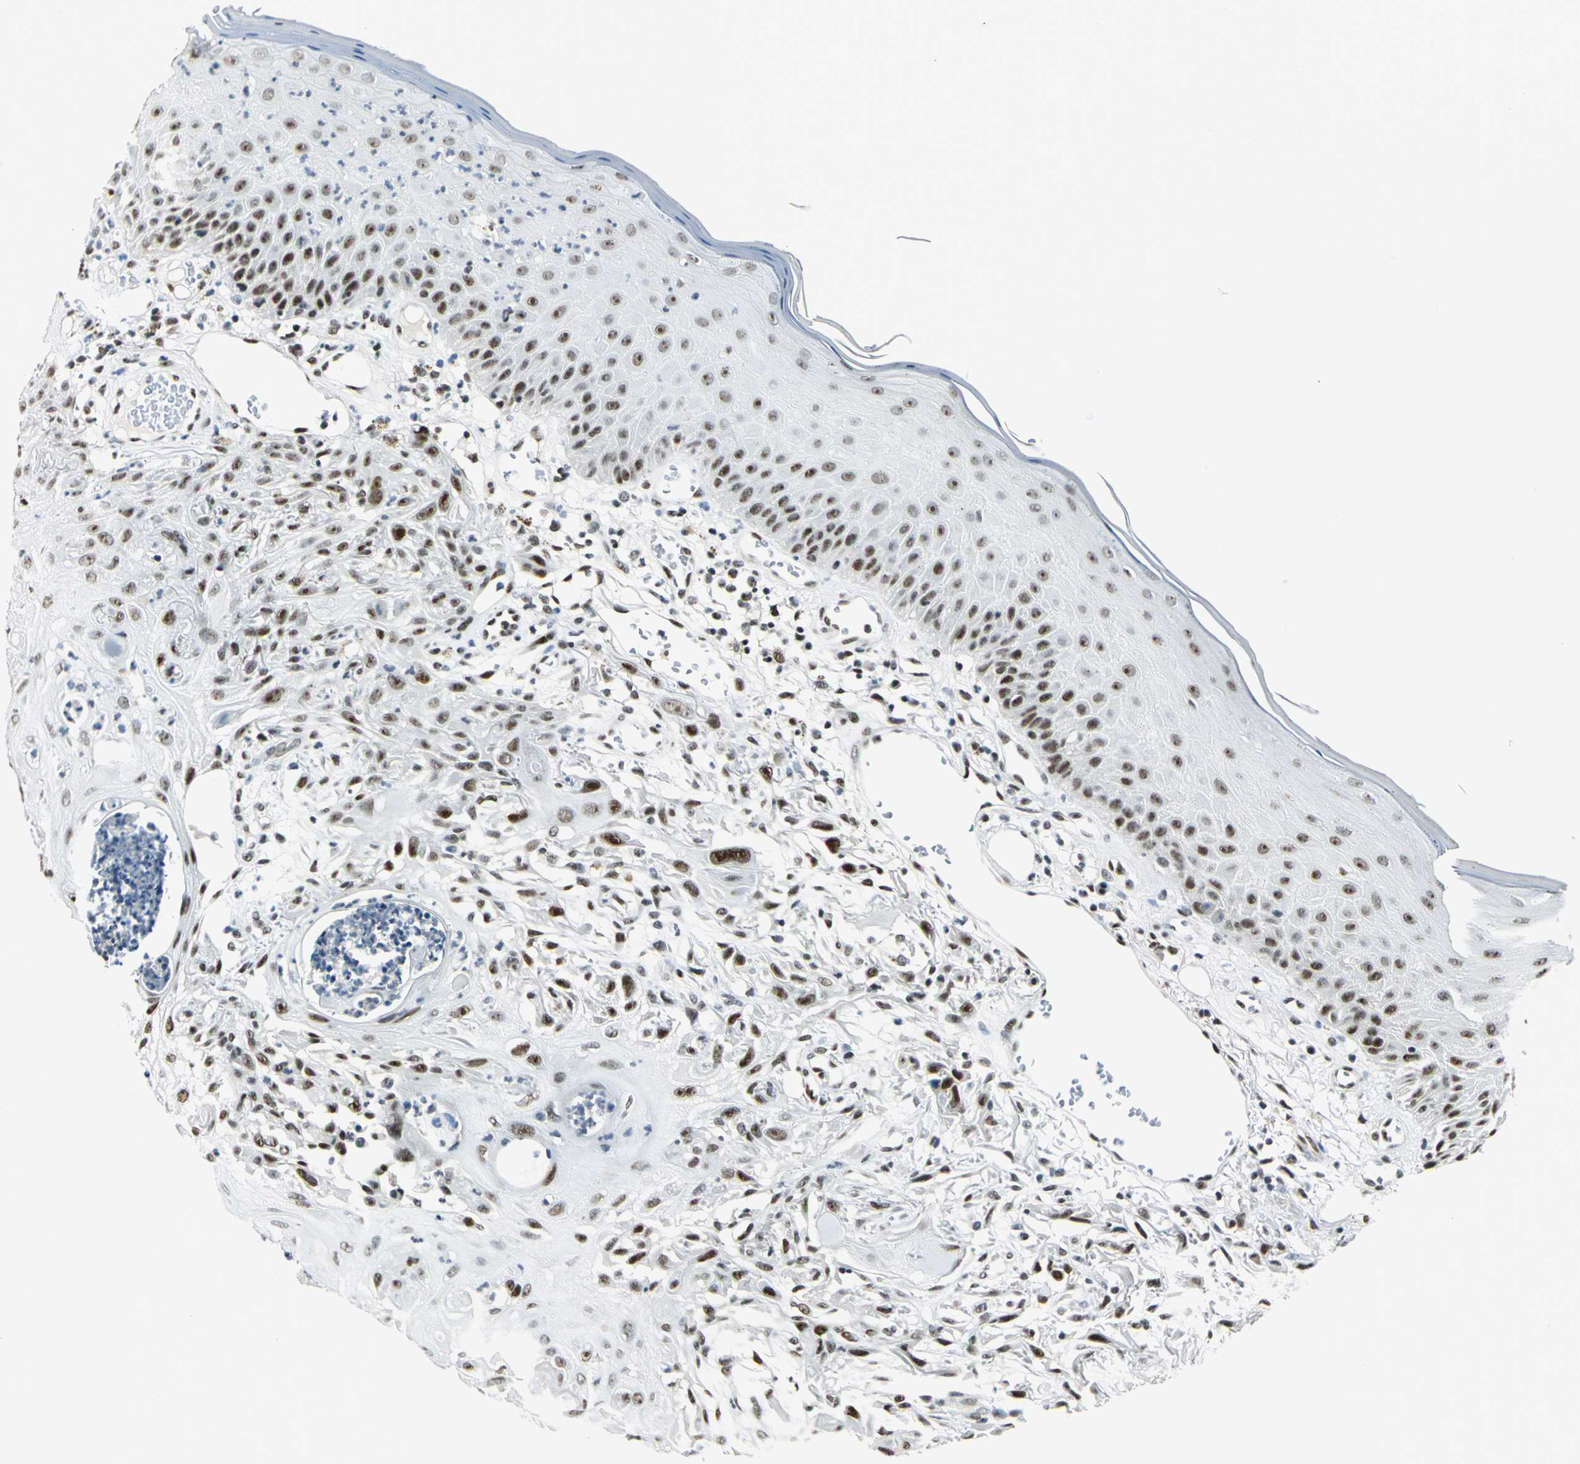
{"staining": {"intensity": "strong", "quantity": ">75%", "location": "nuclear"}, "tissue": "skin cancer", "cell_type": "Tumor cells", "image_type": "cancer", "snomed": [{"axis": "morphology", "description": "Squamous cell carcinoma, NOS"}, {"axis": "topography", "description": "Skin"}], "caption": "Squamous cell carcinoma (skin) was stained to show a protein in brown. There is high levels of strong nuclear staining in about >75% of tumor cells. Ihc stains the protein of interest in brown and the nuclei are stained blue.", "gene": "KAT6B", "patient": {"sex": "female", "age": 59}}